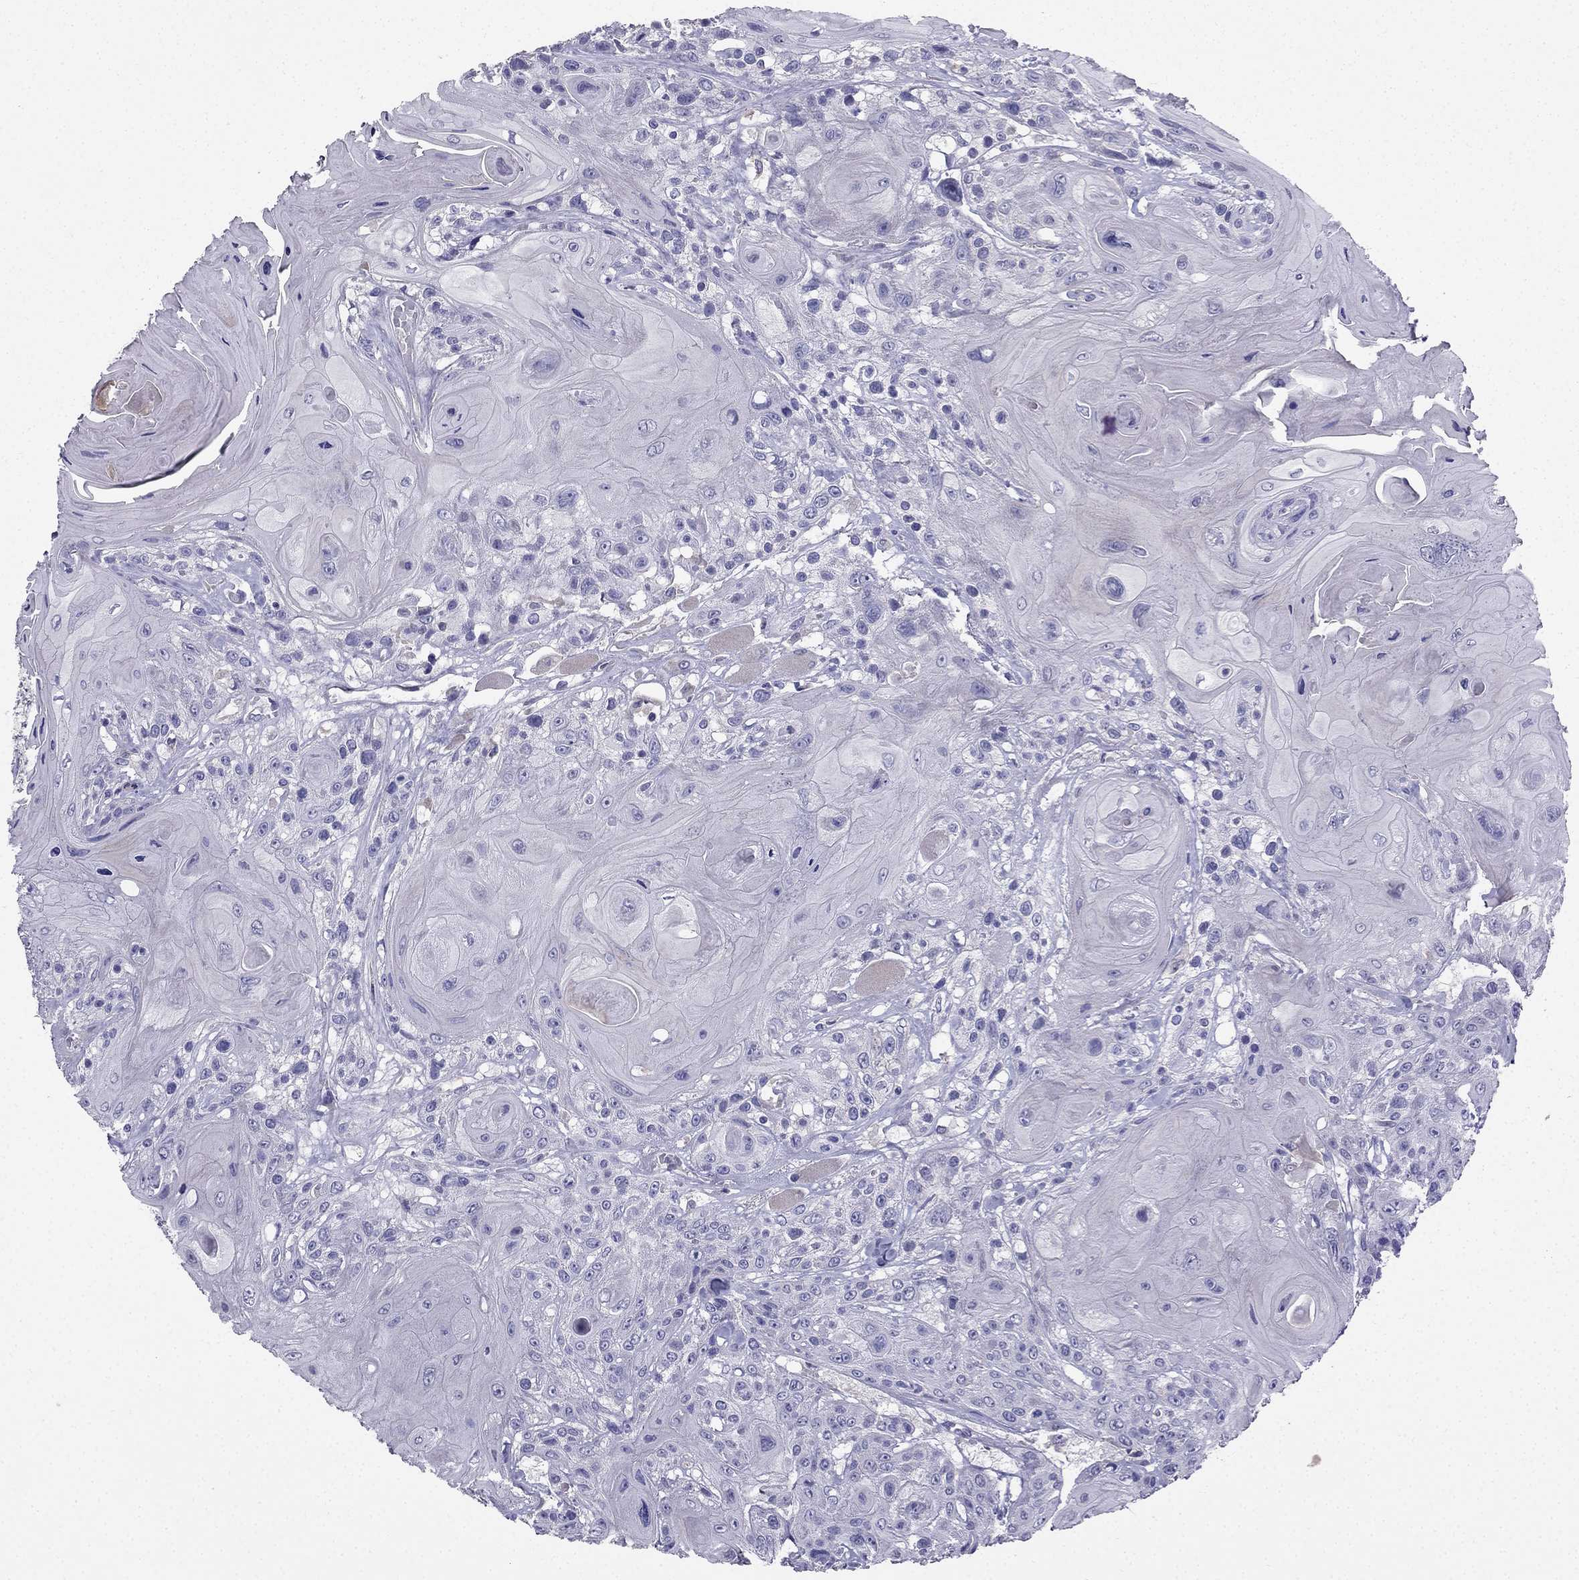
{"staining": {"intensity": "negative", "quantity": "none", "location": "none"}, "tissue": "head and neck cancer", "cell_type": "Tumor cells", "image_type": "cancer", "snomed": [{"axis": "morphology", "description": "Squamous cell carcinoma, NOS"}, {"axis": "topography", "description": "Head-Neck"}], "caption": "IHC photomicrograph of neoplastic tissue: head and neck squamous cell carcinoma stained with DAB (3,3'-diaminobenzidine) reveals no significant protein staining in tumor cells. (DAB (3,3'-diaminobenzidine) IHC, high magnification).", "gene": "AS3MT", "patient": {"sex": "female", "age": 59}}